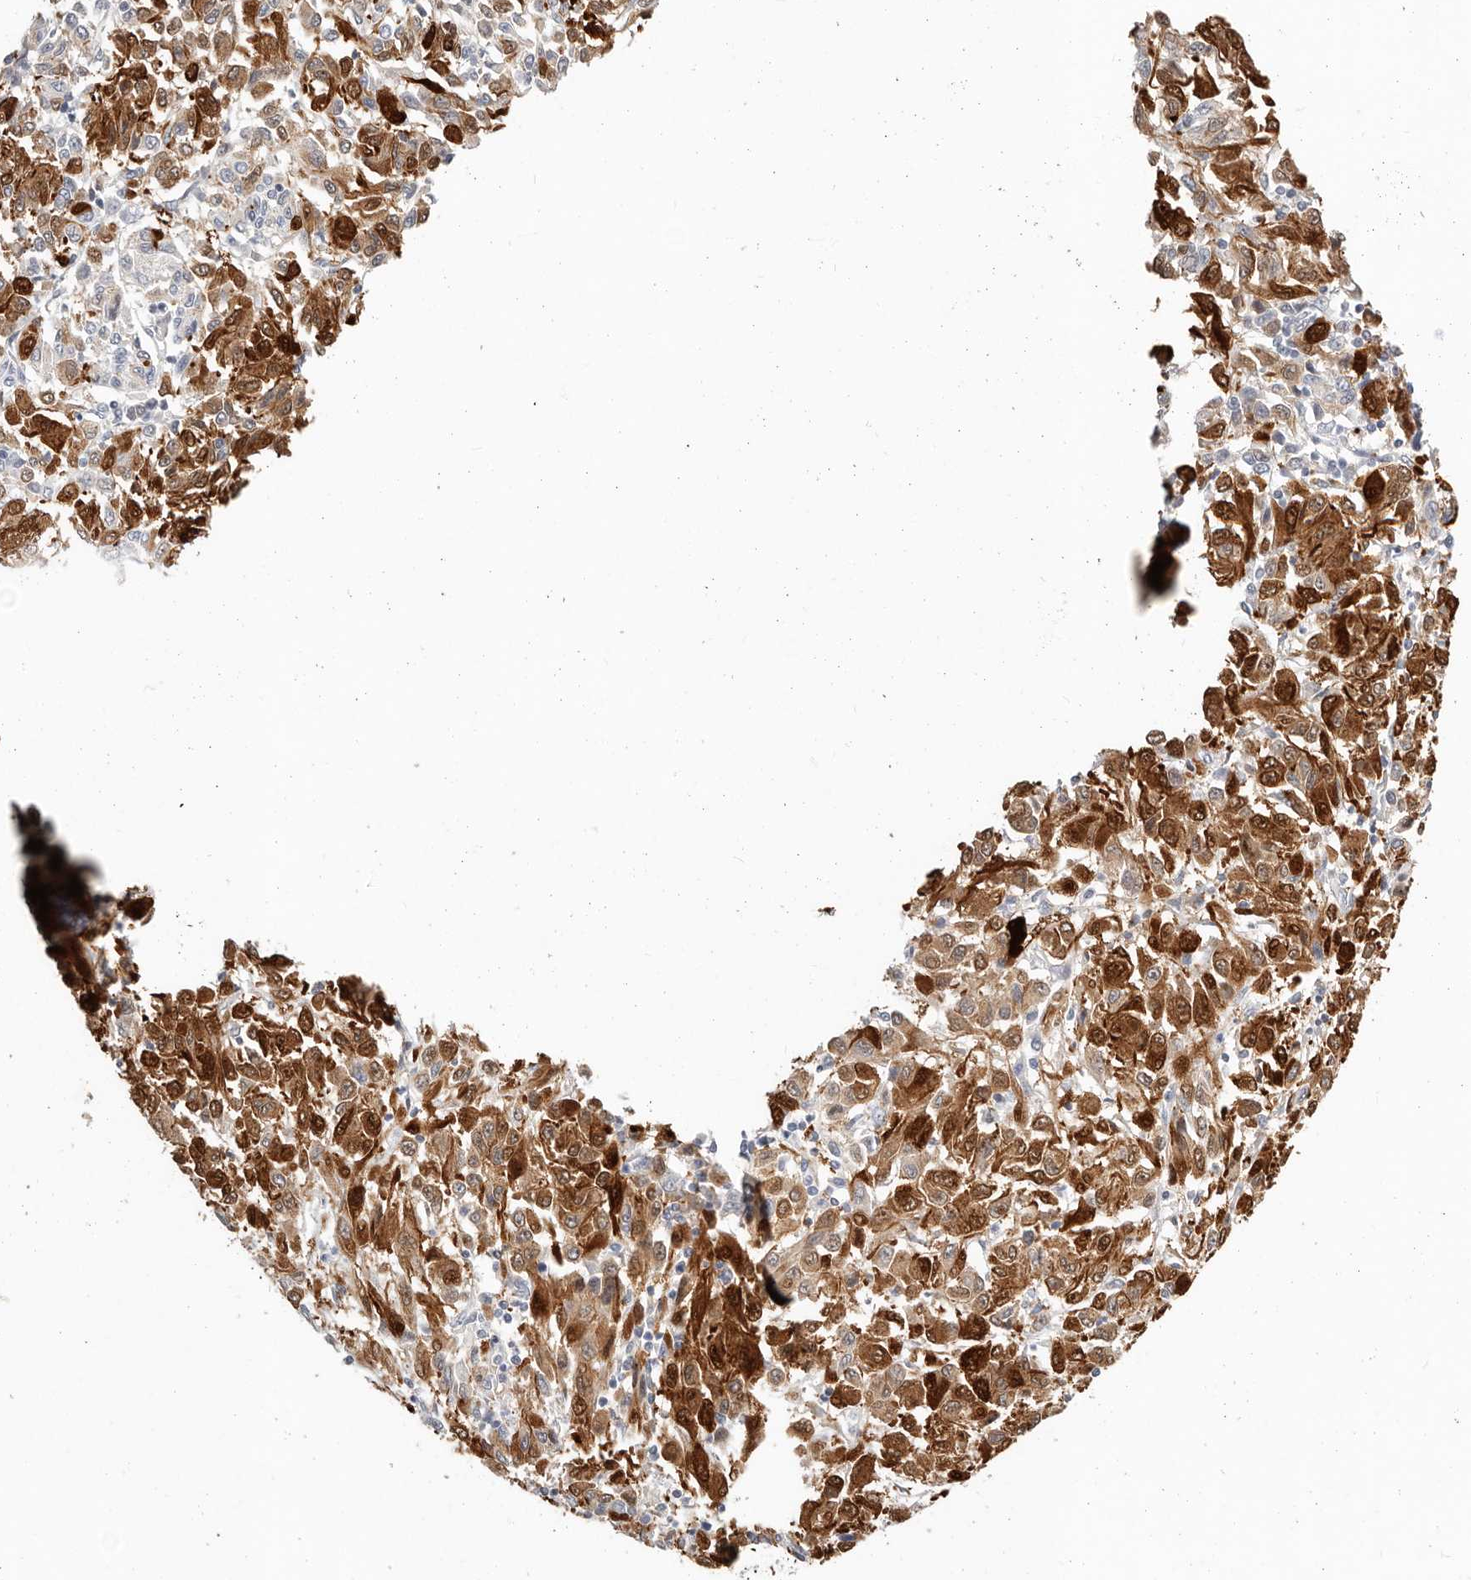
{"staining": {"intensity": "strong", "quantity": ">75%", "location": "cytoplasmic/membranous"}, "tissue": "melanoma", "cell_type": "Tumor cells", "image_type": "cancer", "snomed": [{"axis": "morphology", "description": "Malignant melanoma, Metastatic site"}, {"axis": "topography", "description": "Lung"}], "caption": "Immunohistochemical staining of melanoma reveals high levels of strong cytoplasmic/membranous positivity in about >75% of tumor cells. (Brightfield microscopy of DAB IHC at high magnification).", "gene": "TMEM63B", "patient": {"sex": "male", "age": 64}}